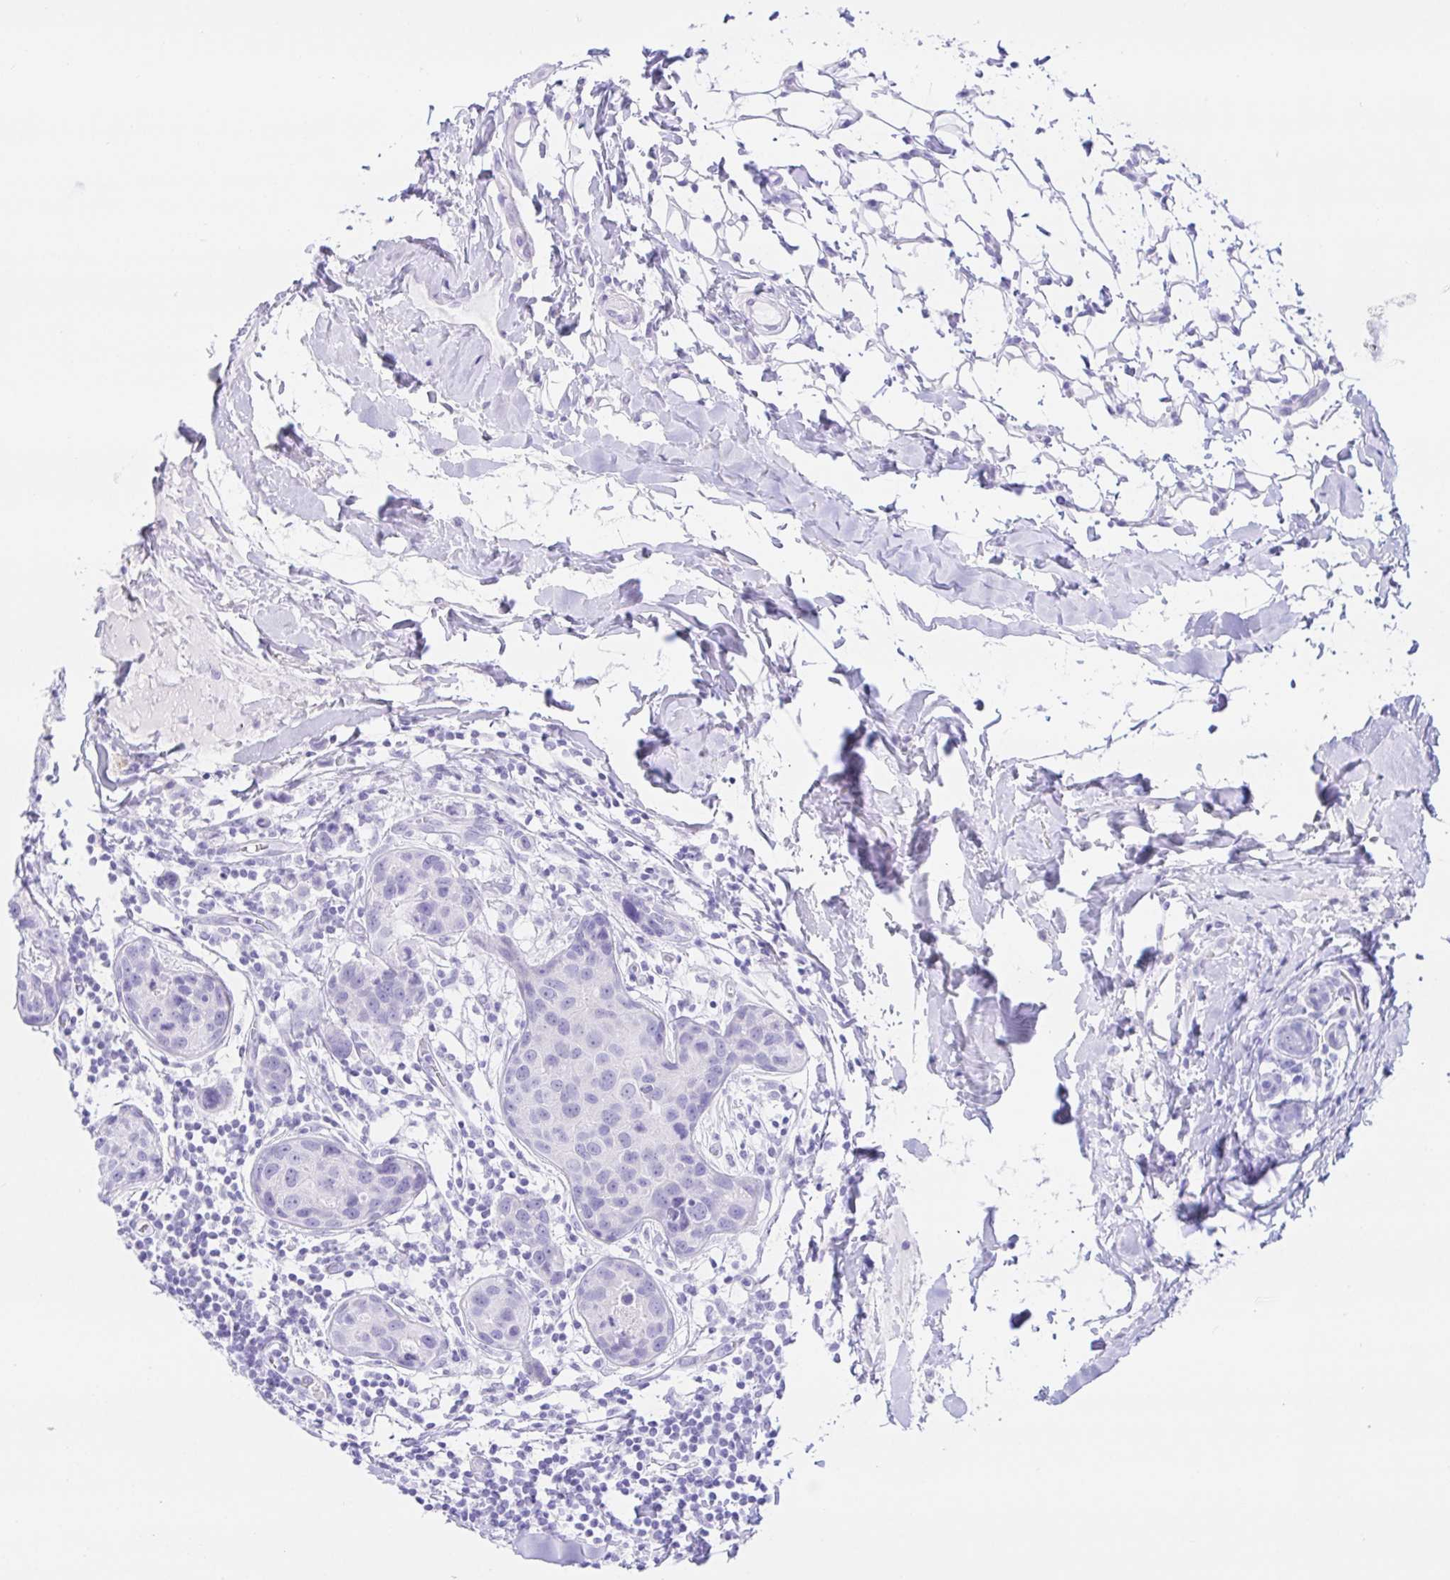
{"staining": {"intensity": "negative", "quantity": "none", "location": "none"}, "tissue": "breast cancer", "cell_type": "Tumor cells", "image_type": "cancer", "snomed": [{"axis": "morphology", "description": "Duct carcinoma"}, {"axis": "topography", "description": "Breast"}], "caption": "Breast cancer was stained to show a protein in brown. There is no significant positivity in tumor cells.", "gene": "PAX8", "patient": {"sex": "female", "age": 24}}